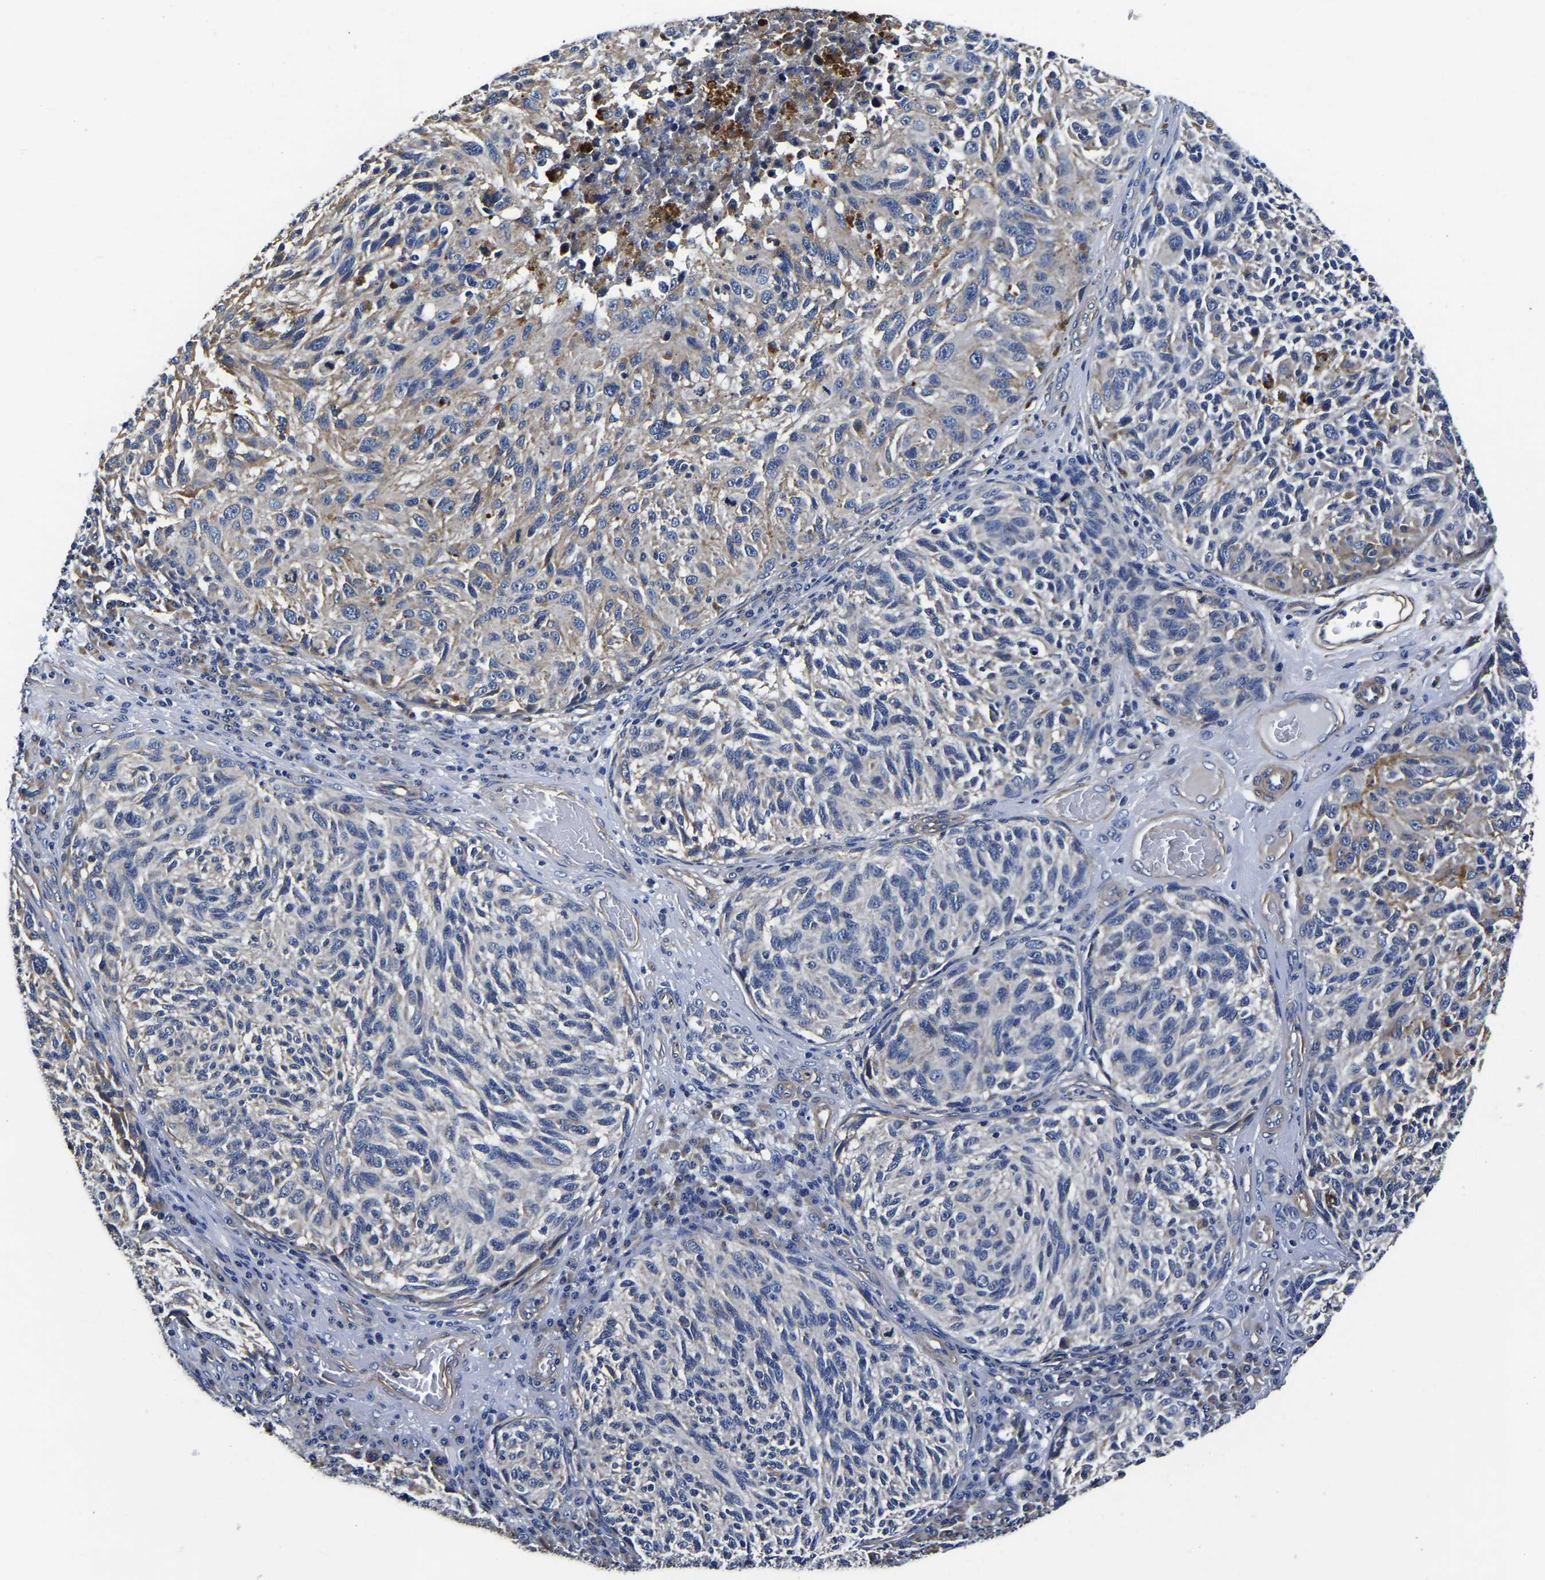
{"staining": {"intensity": "moderate", "quantity": "25%-75%", "location": "cytoplasmic/membranous"}, "tissue": "melanoma", "cell_type": "Tumor cells", "image_type": "cancer", "snomed": [{"axis": "morphology", "description": "Malignant melanoma, NOS"}, {"axis": "topography", "description": "Skin"}], "caption": "The image displays immunohistochemical staining of melanoma. There is moderate cytoplasmic/membranous staining is appreciated in approximately 25%-75% of tumor cells.", "gene": "KCTD17", "patient": {"sex": "female", "age": 73}}